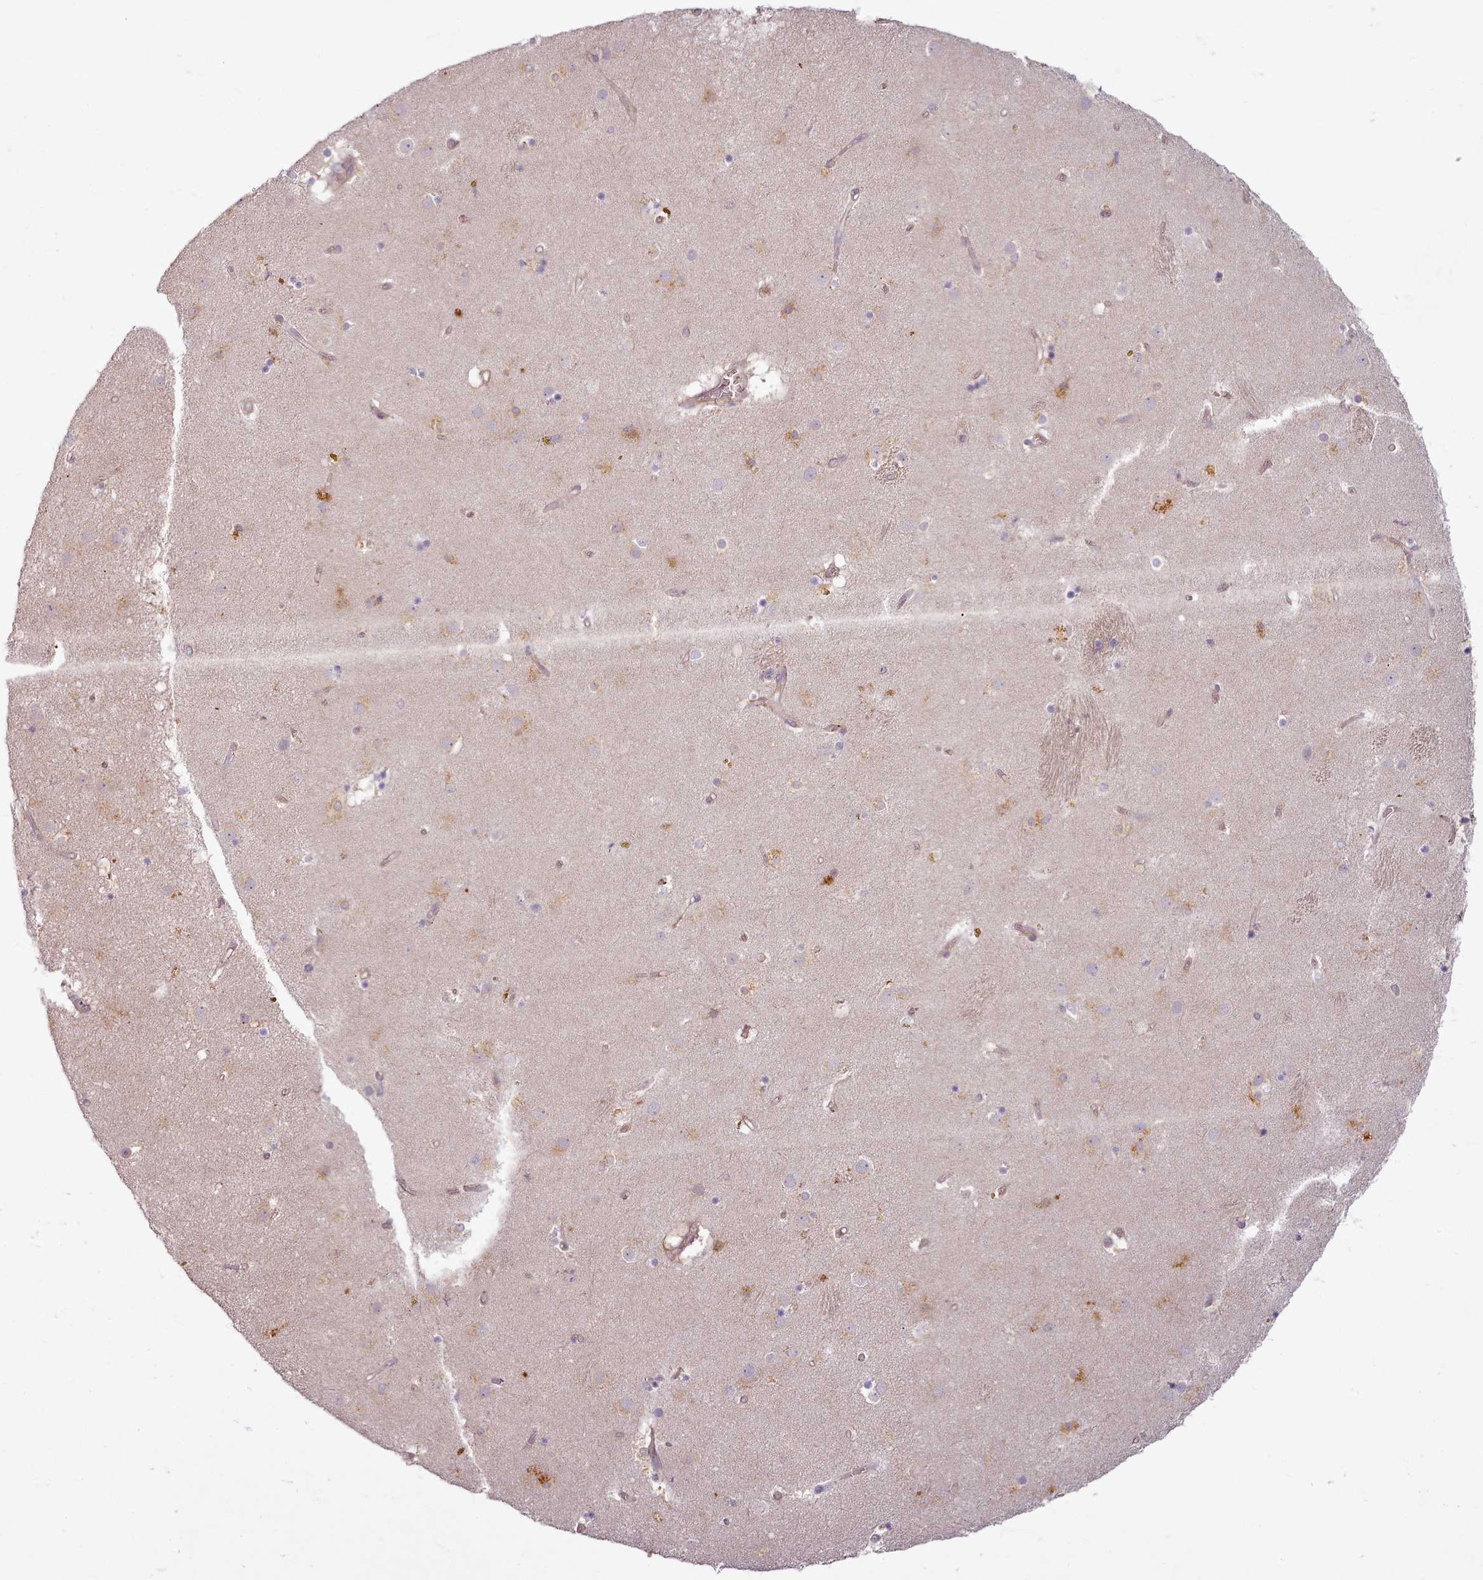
{"staining": {"intensity": "weak", "quantity": "<25%", "location": "nuclear"}, "tissue": "caudate", "cell_type": "Glial cells", "image_type": "normal", "snomed": [{"axis": "morphology", "description": "Normal tissue, NOS"}, {"axis": "topography", "description": "Lateral ventricle wall"}], "caption": "An immunohistochemistry micrograph of benign caudate is shown. There is no staining in glial cells of caudate. Nuclei are stained in blue.", "gene": "C1QTNF5", "patient": {"sex": "male", "age": 70}}